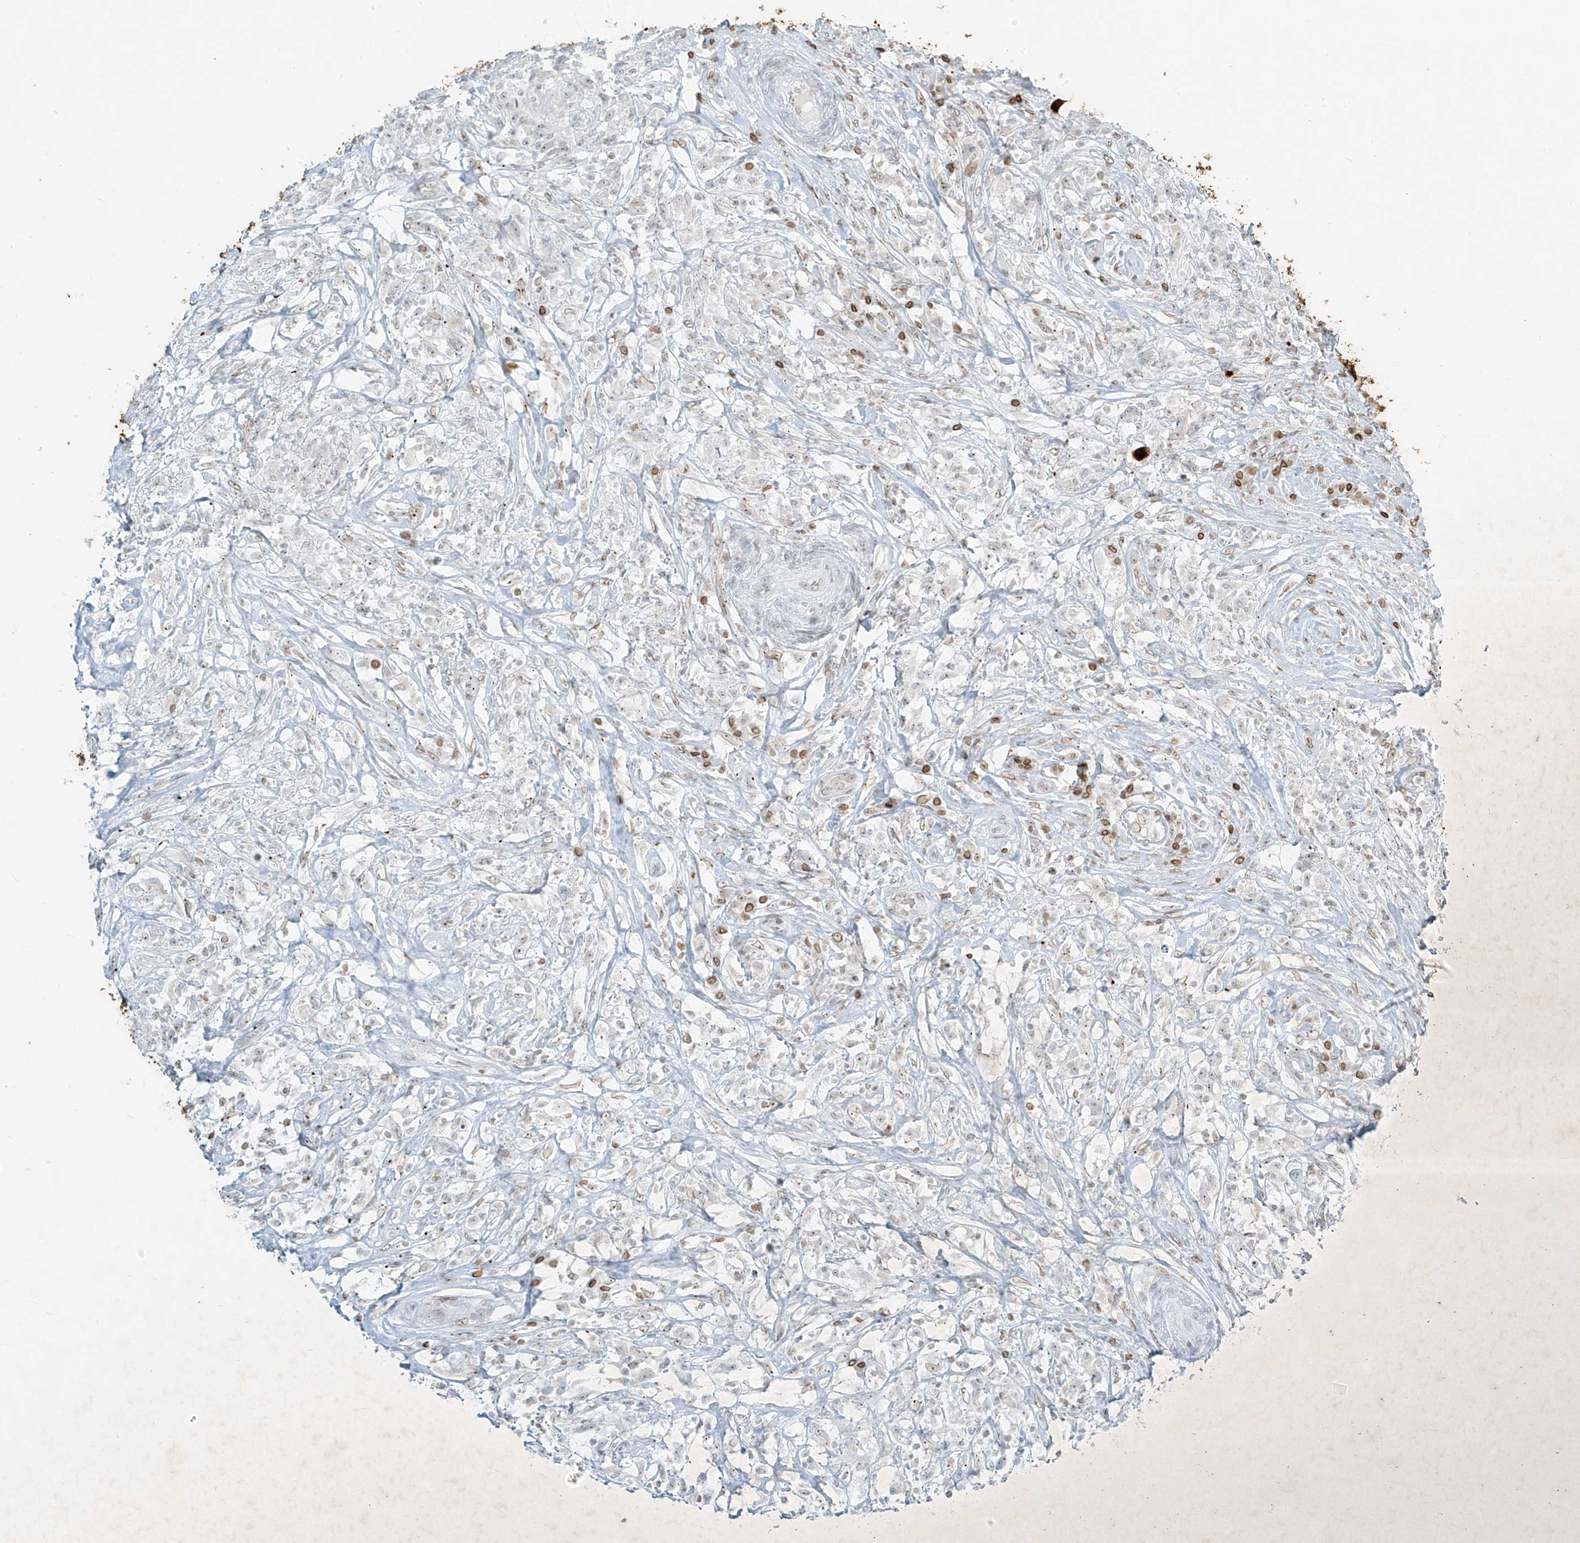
{"staining": {"intensity": "moderate", "quantity": "25%-75%", "location": "cytoplasmic/membranous,nuclear"}, "tissue": "testis cancer", "cell_type": "Tumor cells", "image_type": "cancer", "snomed": [{"axis": "morphology", "description": "Seminoma, NOS"}, {"axis": "topography", "description": "Testis"}], "caption": "A photomicrograph showing moderate cytoplasmic/membranous and nuclear staining in approximately 25%-75% of tumor cells in testis seminoma, as visualized by brown immunohistochemical staining.", "gene": "SAMD15", "patient": {"sex": "male", "age": 49}}